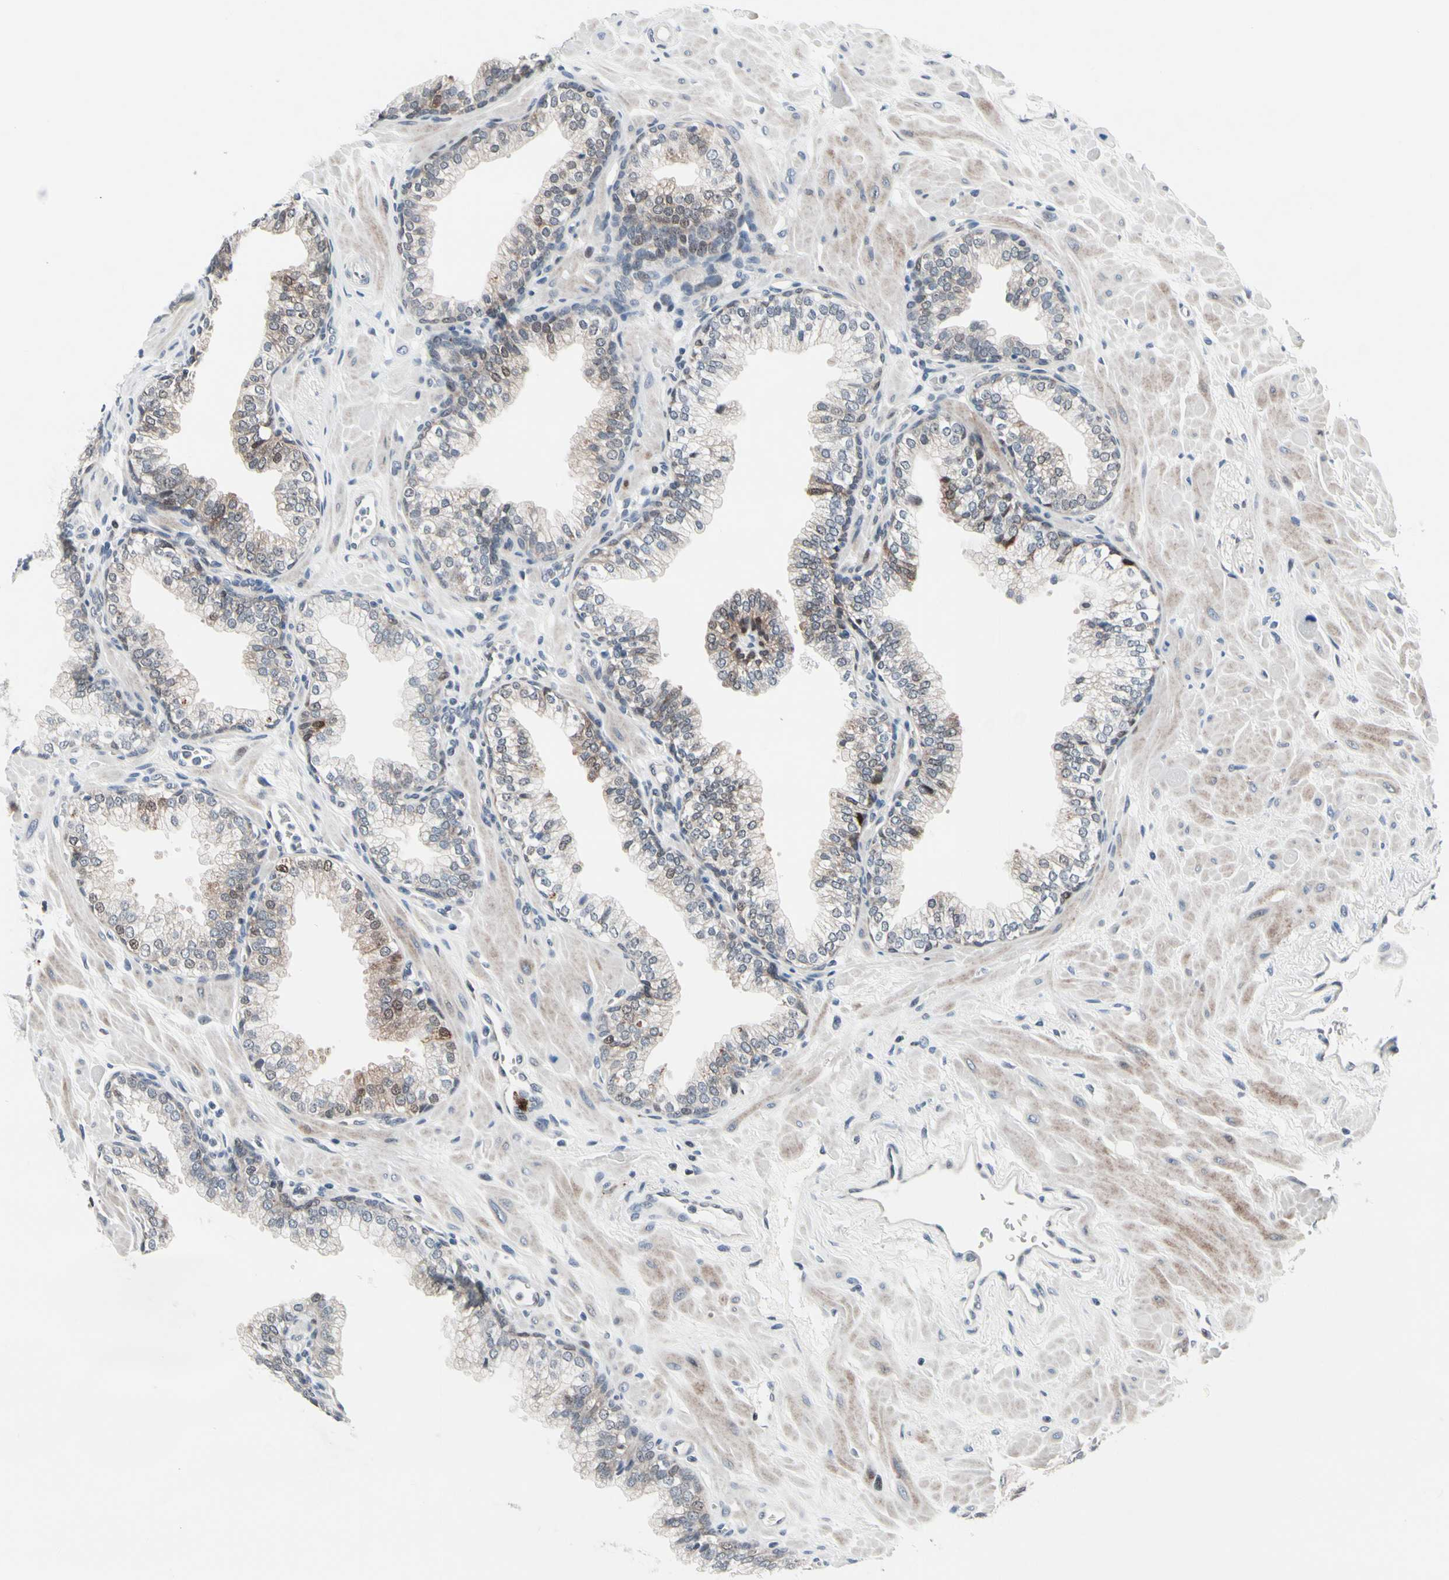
{"staining": {"intensity": "weak", "quantity": "<25%", "location": "cytoplasmic/membranous,nuclear"}, "tissue": "prostate", "cell_type": "Glandular cells", "image_type": "normal", "snomed": [{"axis": "morphology", "description": "Normal tissue, NOS"}, {"axis": "topography", "description": "Prostate"}], "caption": "The immunohistochemistry (IHC) micrograph has no significant positivity in glandular cells of prostate.", "gene": "TXN", "patient": {"sex": "male", "age": 60}}